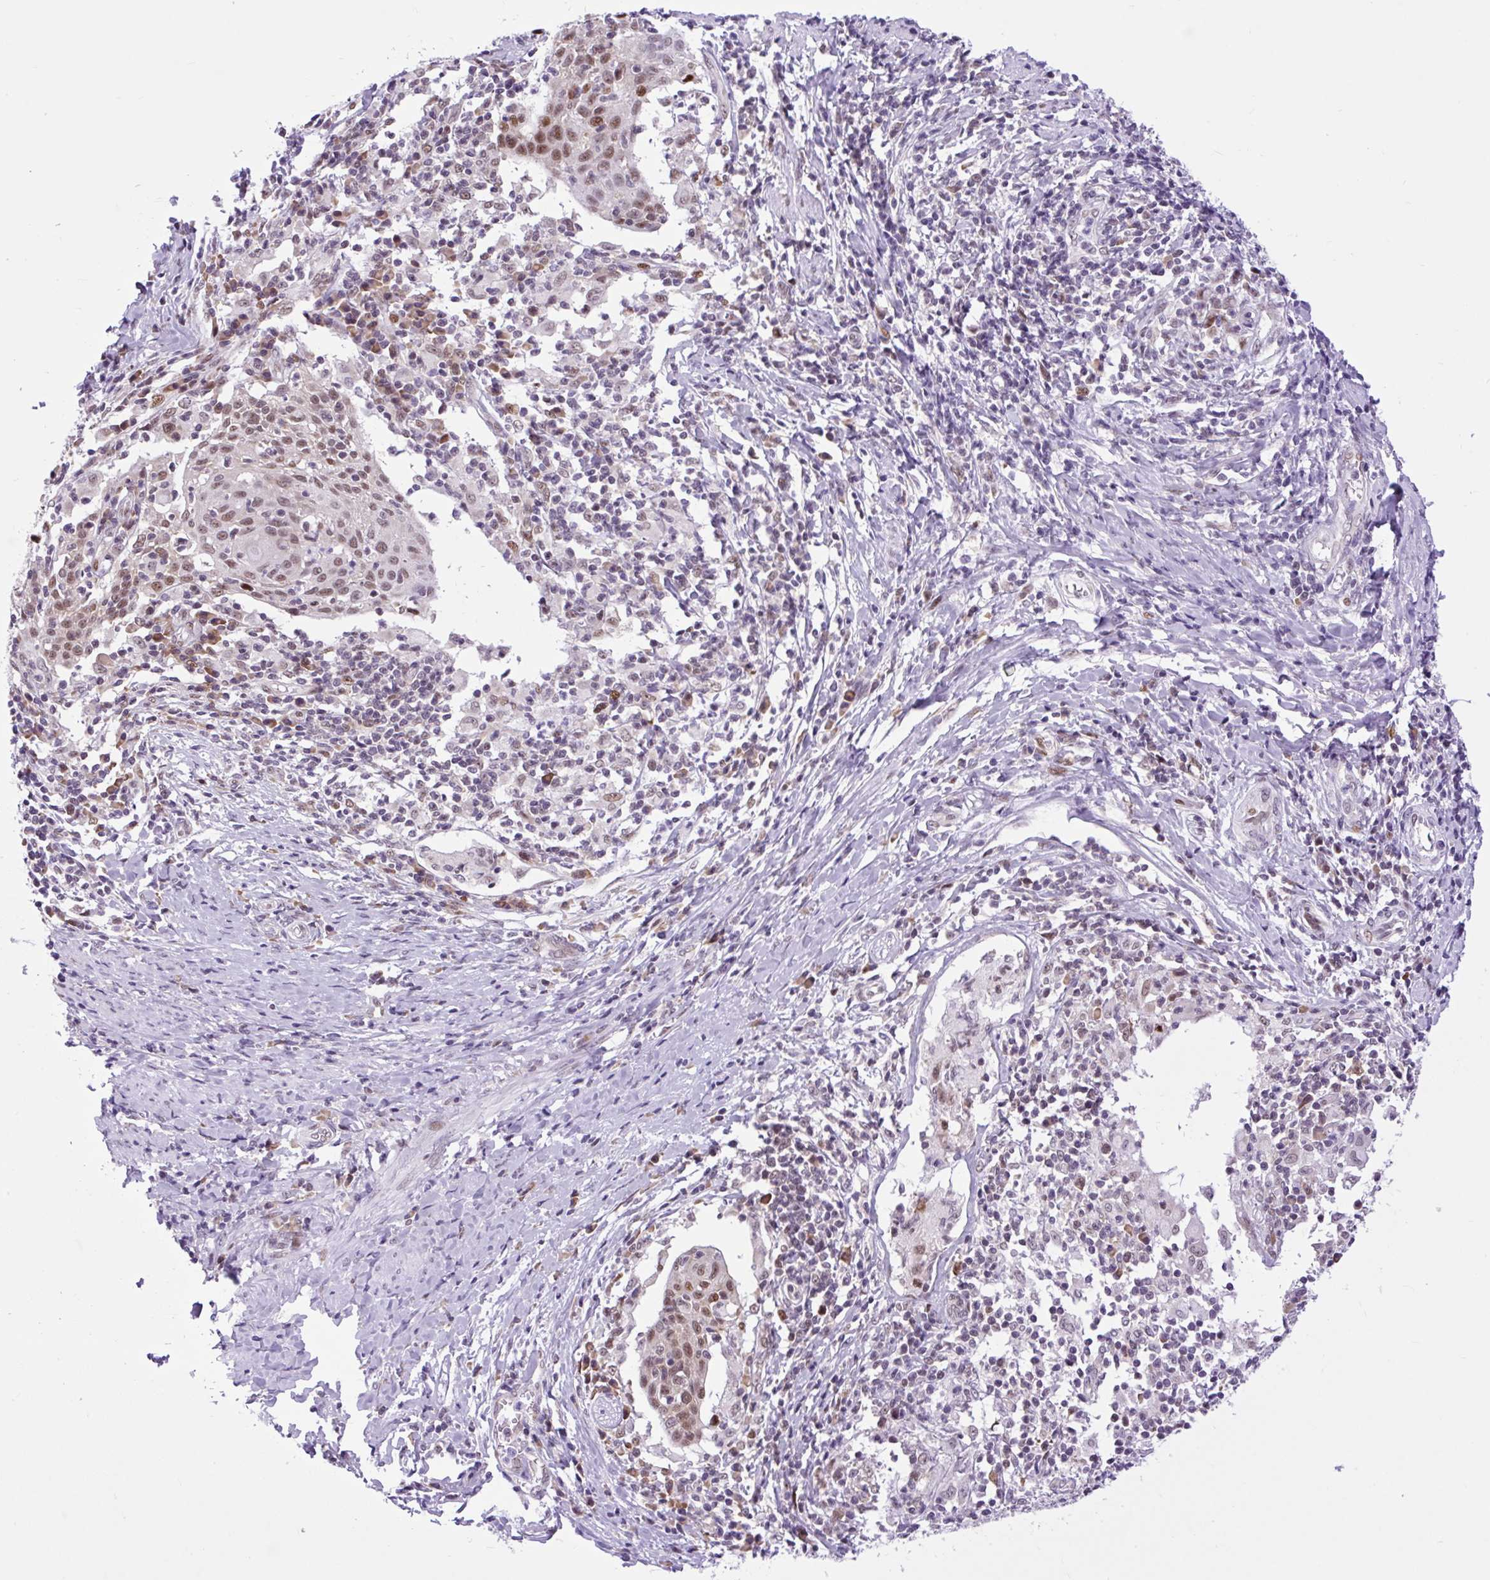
{"staining": {"intensity": "moderate", "quantity": ">75%", "location": "nuclear"}, "tissue": "cervical cancer", "cell_type": "Tumor cells", "image_type": "cancer", "snomed": [{"axis": "morphology", "description": "Squamous cell carcinoma, NOS"}, {"axis": "topography", "description": "Cervix"}], "caption": "DAB immunohistochemical staining of cervical cancer (squamous cell carcinoma) demonstrates moderate nuclear protein expression in about >75% of tumor cells.", "gene": "CLK2", "patient": {"sex": "female", "age": 52}}